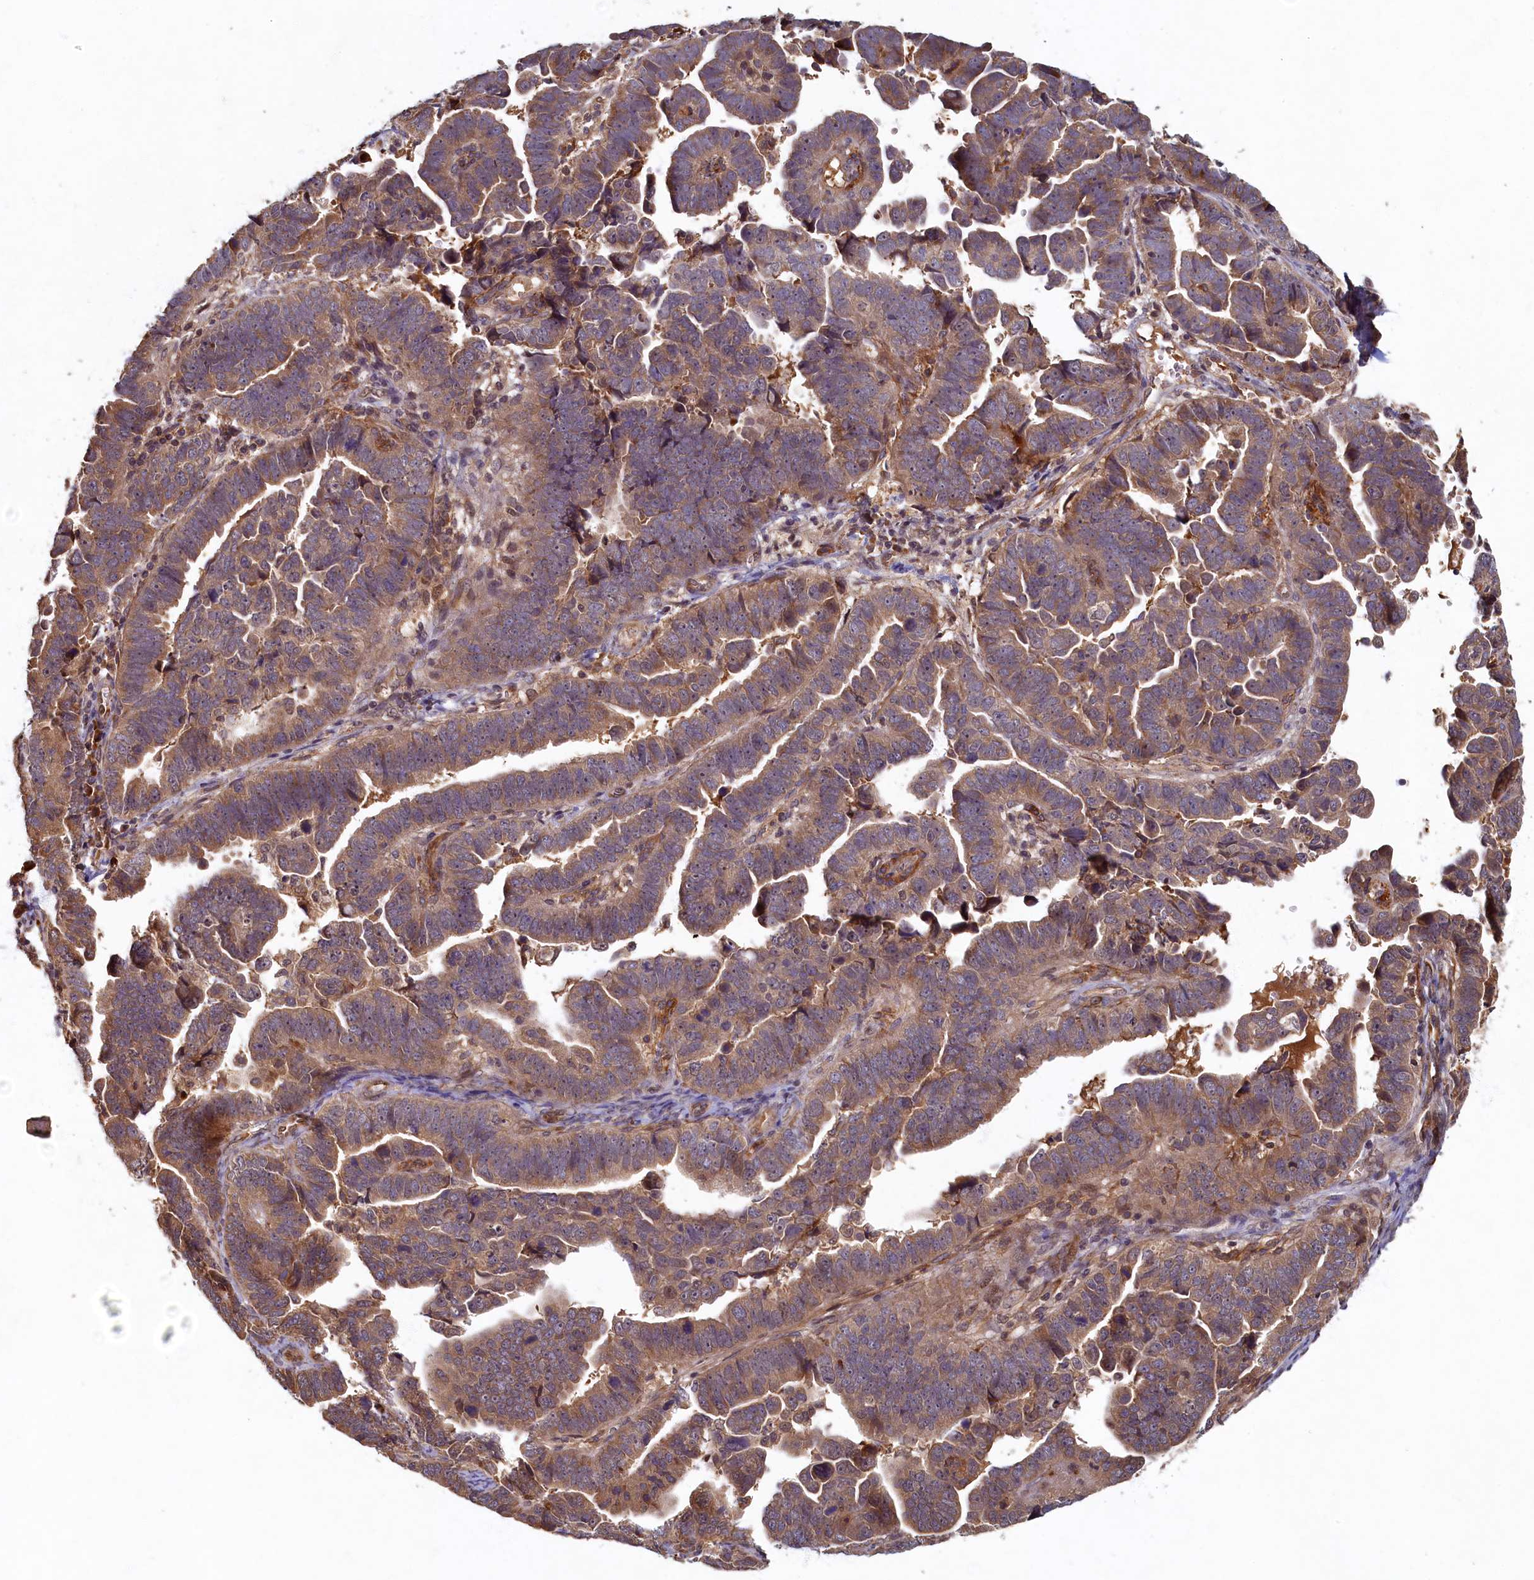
{"staining": {"intensity": "moderate", "quantity": ">75%", "location": "cytoplasmic/membranous"}, "tissue": "endometrial cancer", "cell_type": "Tumor cells", "image_type": "cancer", "snomed": [{"axis": "morphology", "description": "Adenocarcinoma, NOS"}, {"axis": "topography", "description": "Endometrium"}], "caption": "This histopathology image shows immunohistochemistry (IHC) staining of endometrial adenocarcinoma, with medium moderate cytoplasmic/membranous expression in about >75% of tumor cells.", "gene": "LCMT2", "patient": {"sex": "female", "age": 75}}